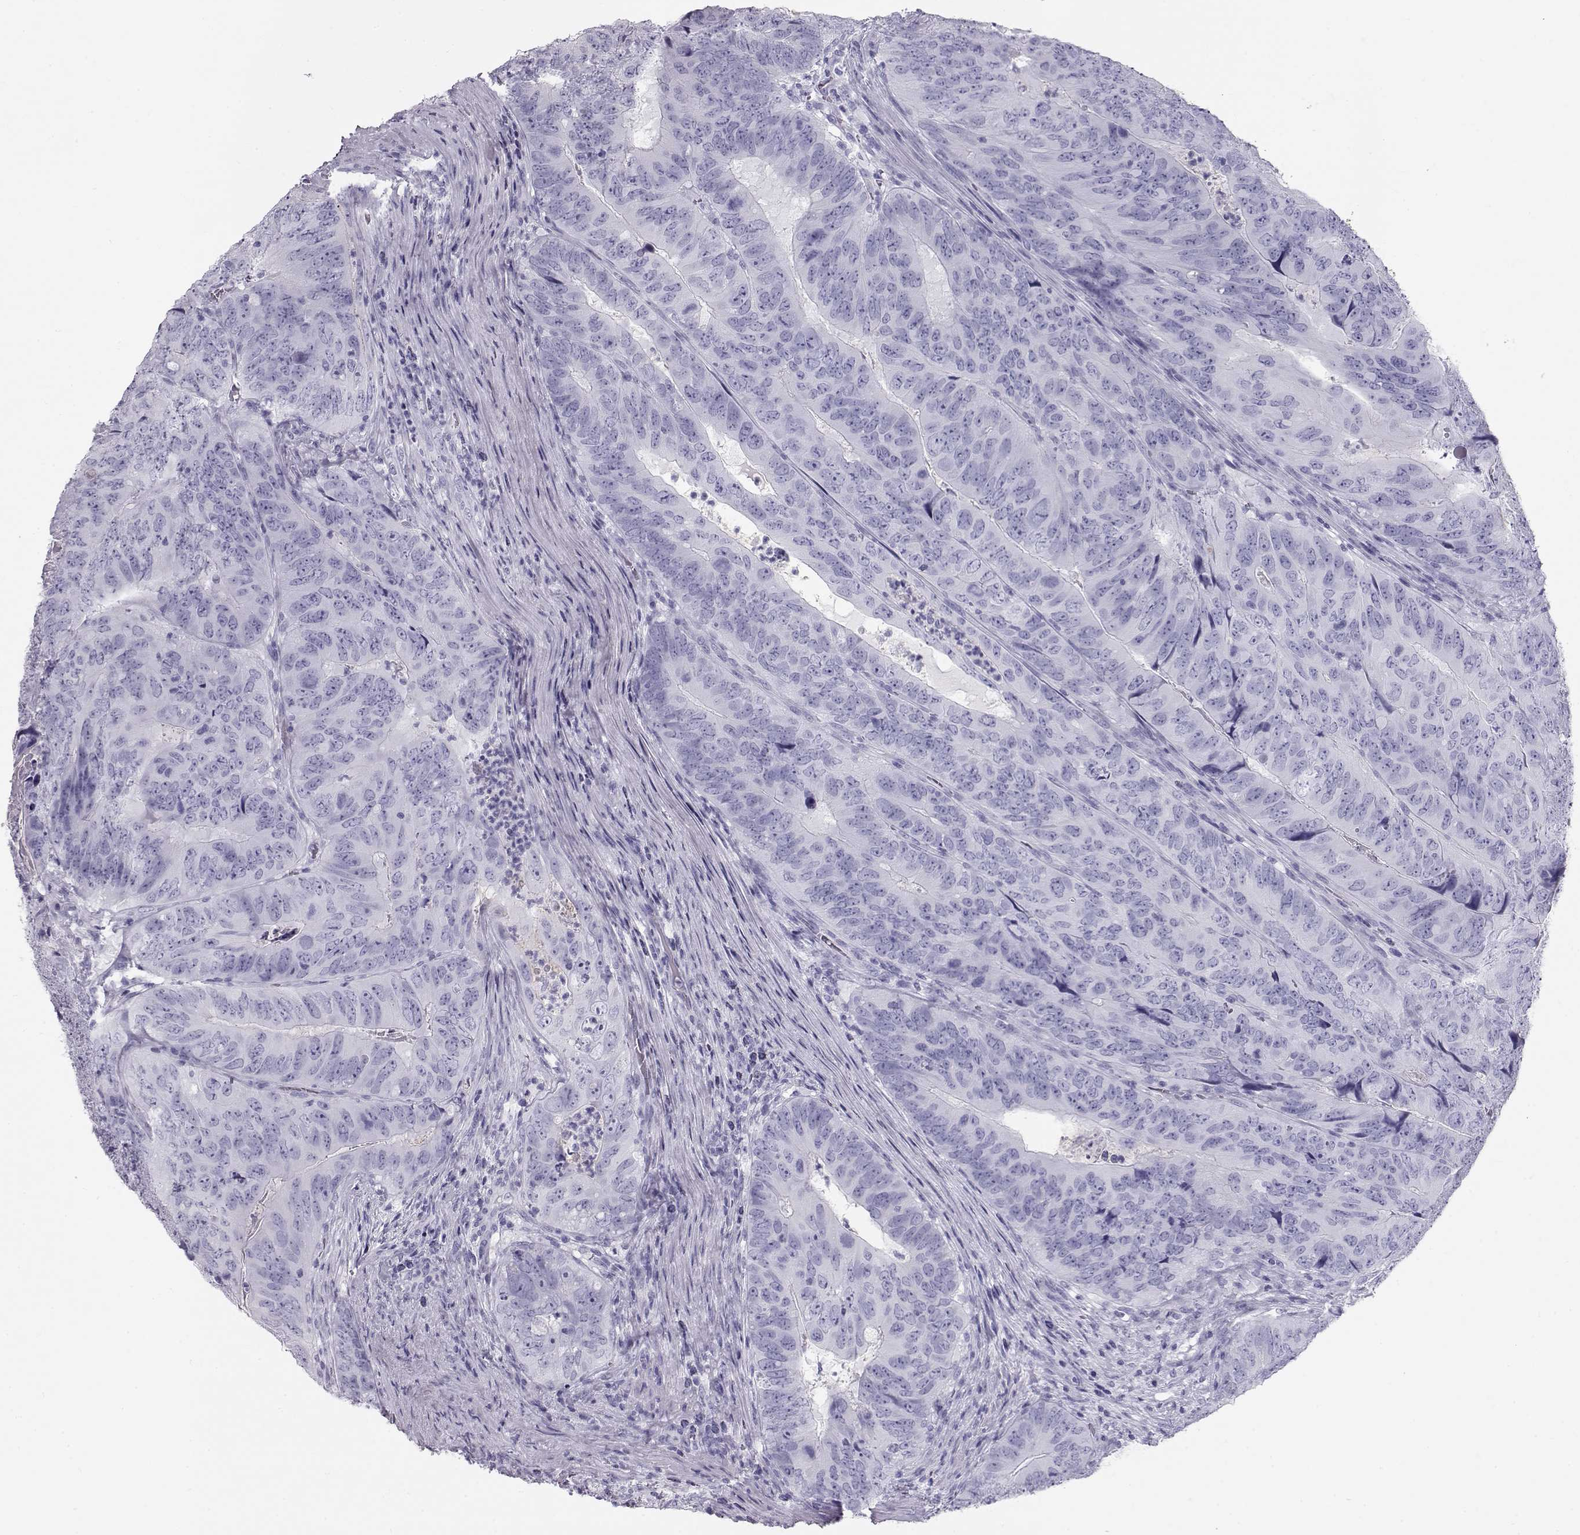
{"staining": {"intensity": "negative", "quantity": "none", "location": "none"}, "tissue": "colorectal cancer", "cell_type": "Tumor cells", "image_type": "cancer", "snomed": [{"axis": "morphology", "description": "Adenocarcinoma, NOS"}, {"axis": "topography", "description": "Colon"}], "caption": "This histopathology image is of adenocarcinoma (colorectal) stained with immunohistochemistry to label a protein in brown with the nuclei are counter-stained blue. There is no staining in tumor cells. The staining was performed using DAB (3,3'-diaminobenzidine) to visualize the protein expression in brown, while the nuclei were stained in blue with hematoxylin (Magnification: 20x).", "gene": "RD3", "patient": {"sex": "male", "age": 79}}